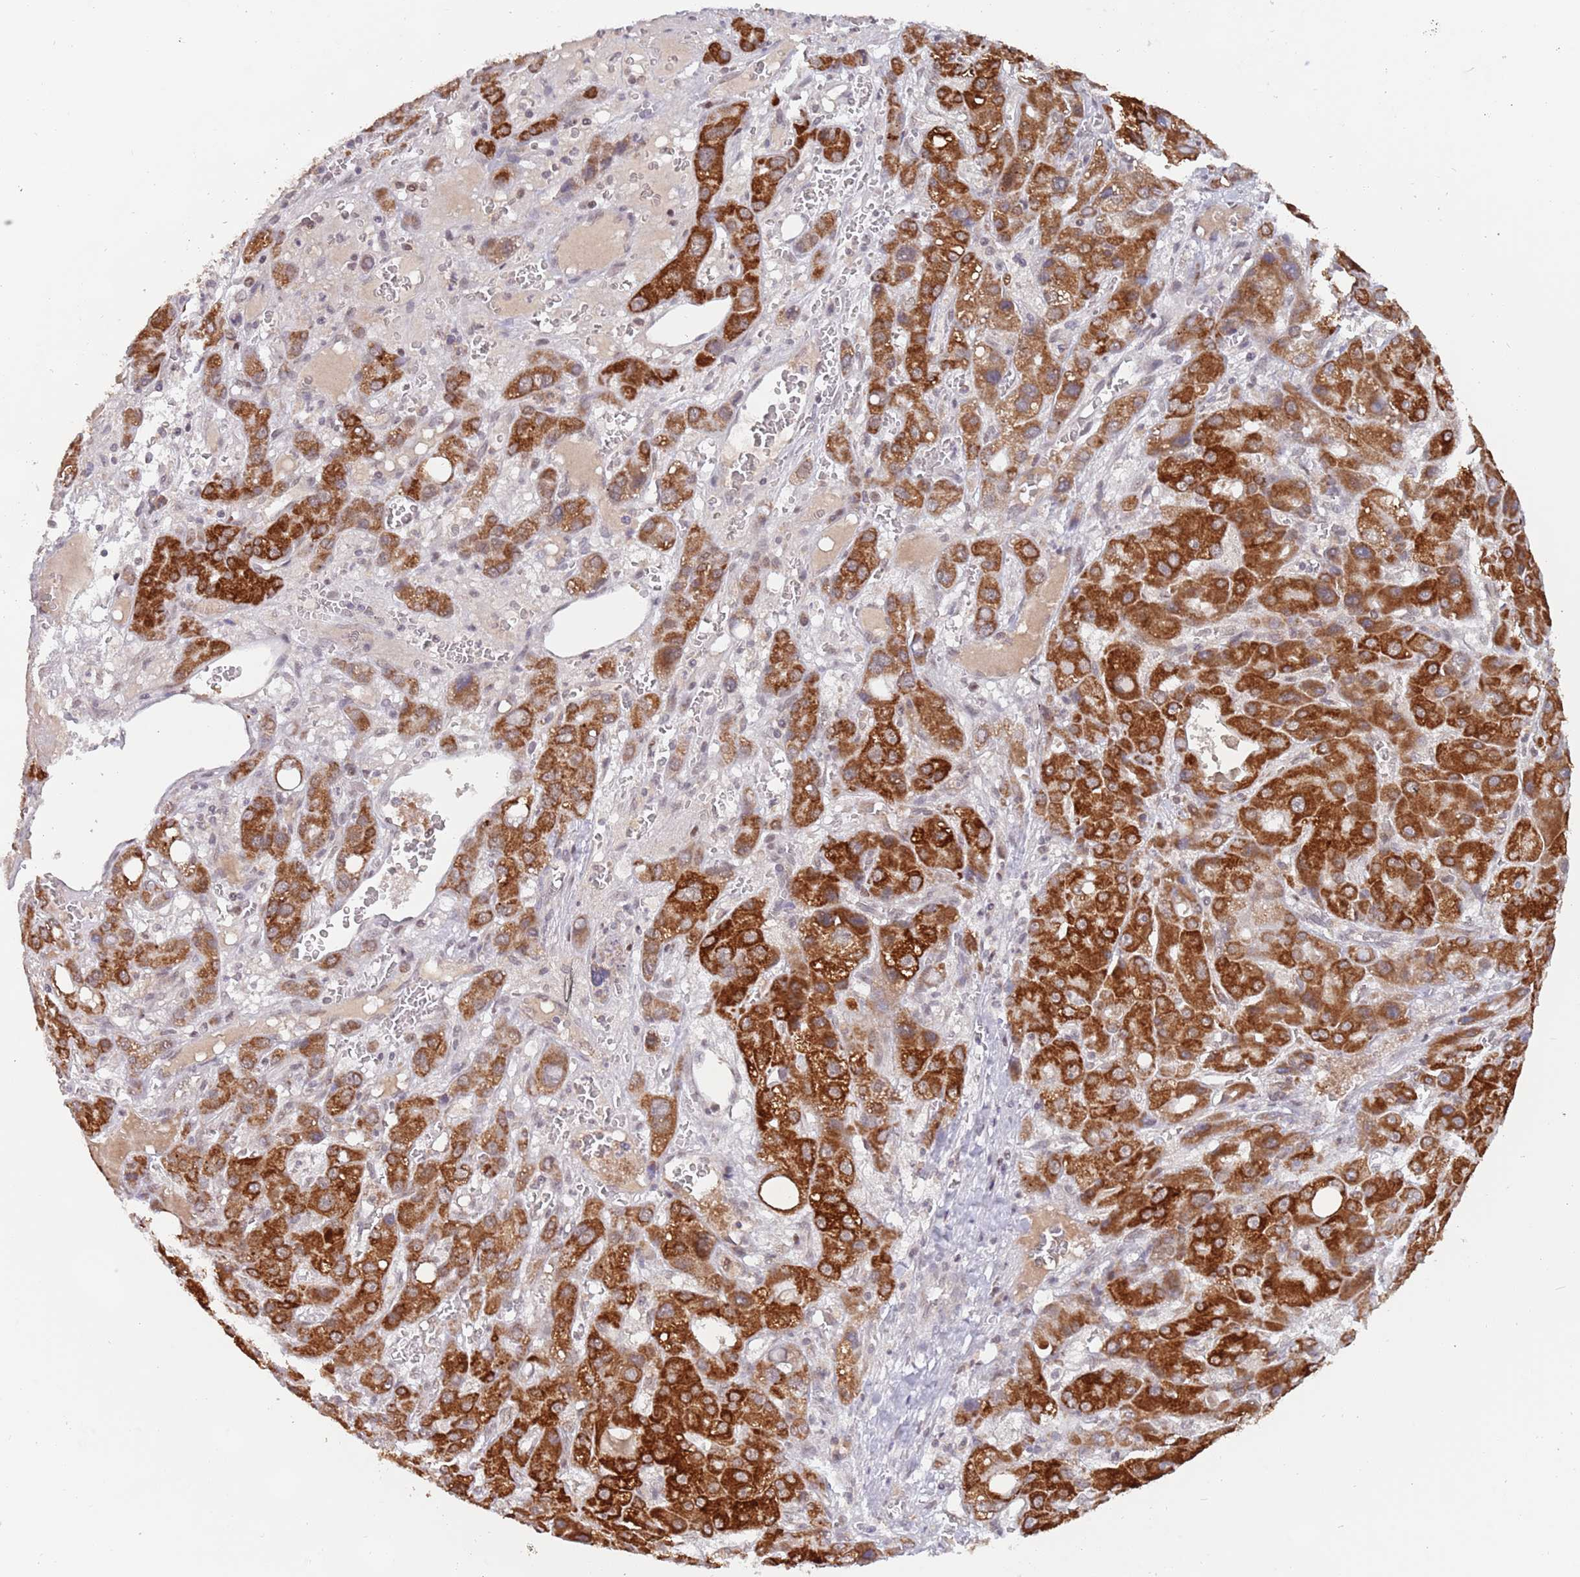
{"staining": {"intensity": "strong", "quantity": ">75%", "location": "cytoplasmic/membranous"}, "tissue": "liver cancer", "cell_type": "Tumor cells", "image_type": "cancer", "snomed": [{"axis": "morphology", "description": "Carcinoma, Hepatocellular, NOS"}, {"axis": "topography", "description": "Liver"}], "caption": "This image displays liver cancer (hepatocellular carcinoma) stained with immunohistochemistry (IHC) to label a protein in brown. The cytoplasmic/membranous of tumor cells show strong positivity for the protein. Nuclei are counter-stained blue.", "gene": "TIMM13", "patient": {"sex": "male", "age": 55}}